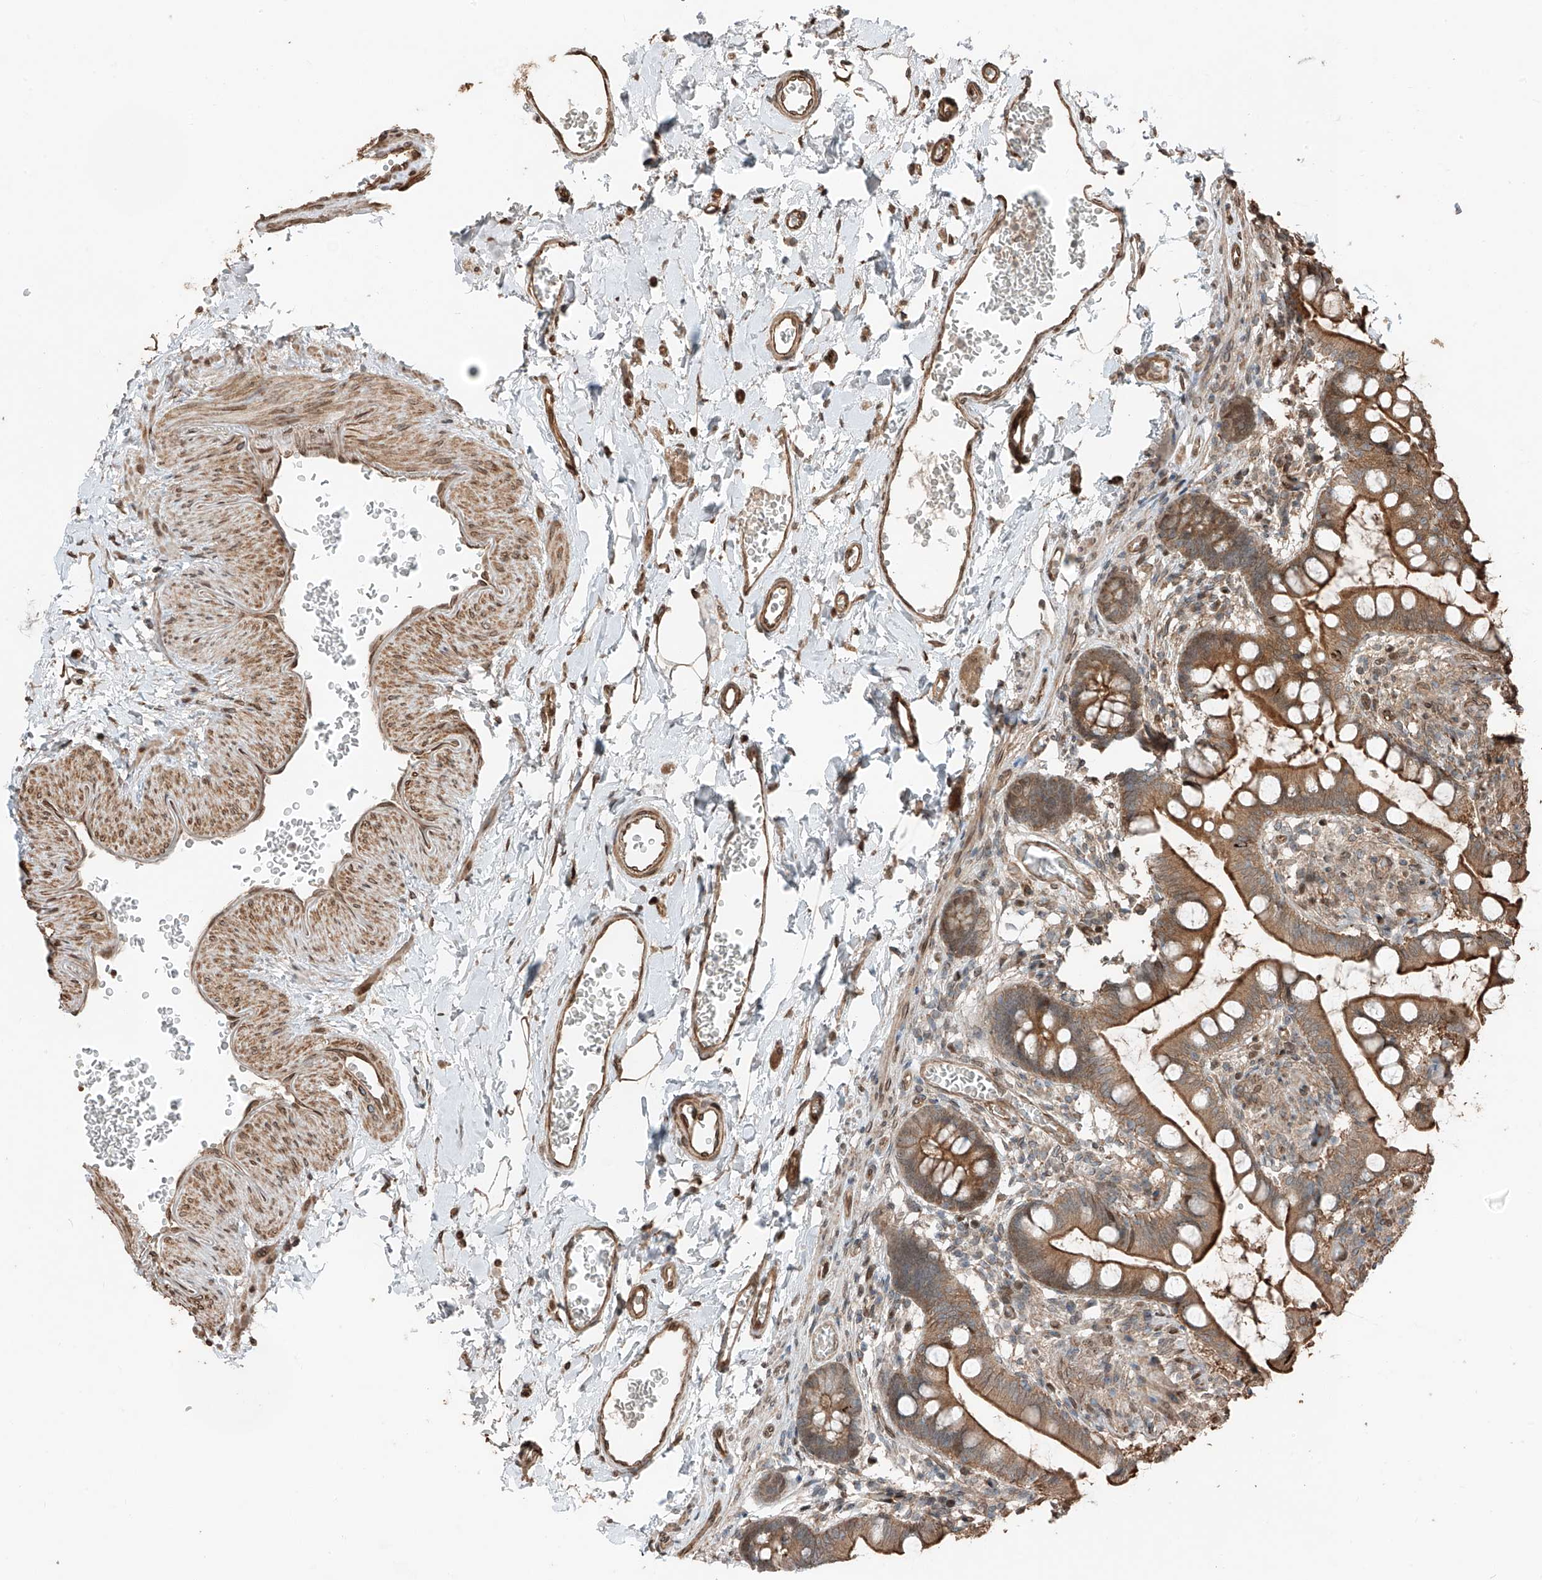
{"staining": {"intensity": "moderate", "quantity": ">75%", "location": "cytoplasmic/membranous"}, "tissue": "small intestine", "cell_type": "Glandular cells", "image_type": "normal", "snomed": [{"axis": "morphology", "description": "Normal tissue, NOS"}, {"axis": "topography", "description": "Small intestine"}], "caption": "Human small intestine stained for a protein (brown) shows moderate cytoplasmic/membranous positive staining in approximately >75% of glandular cells.", "gene": "CEP162", "patient": {"sex": "male", "age": 52}}